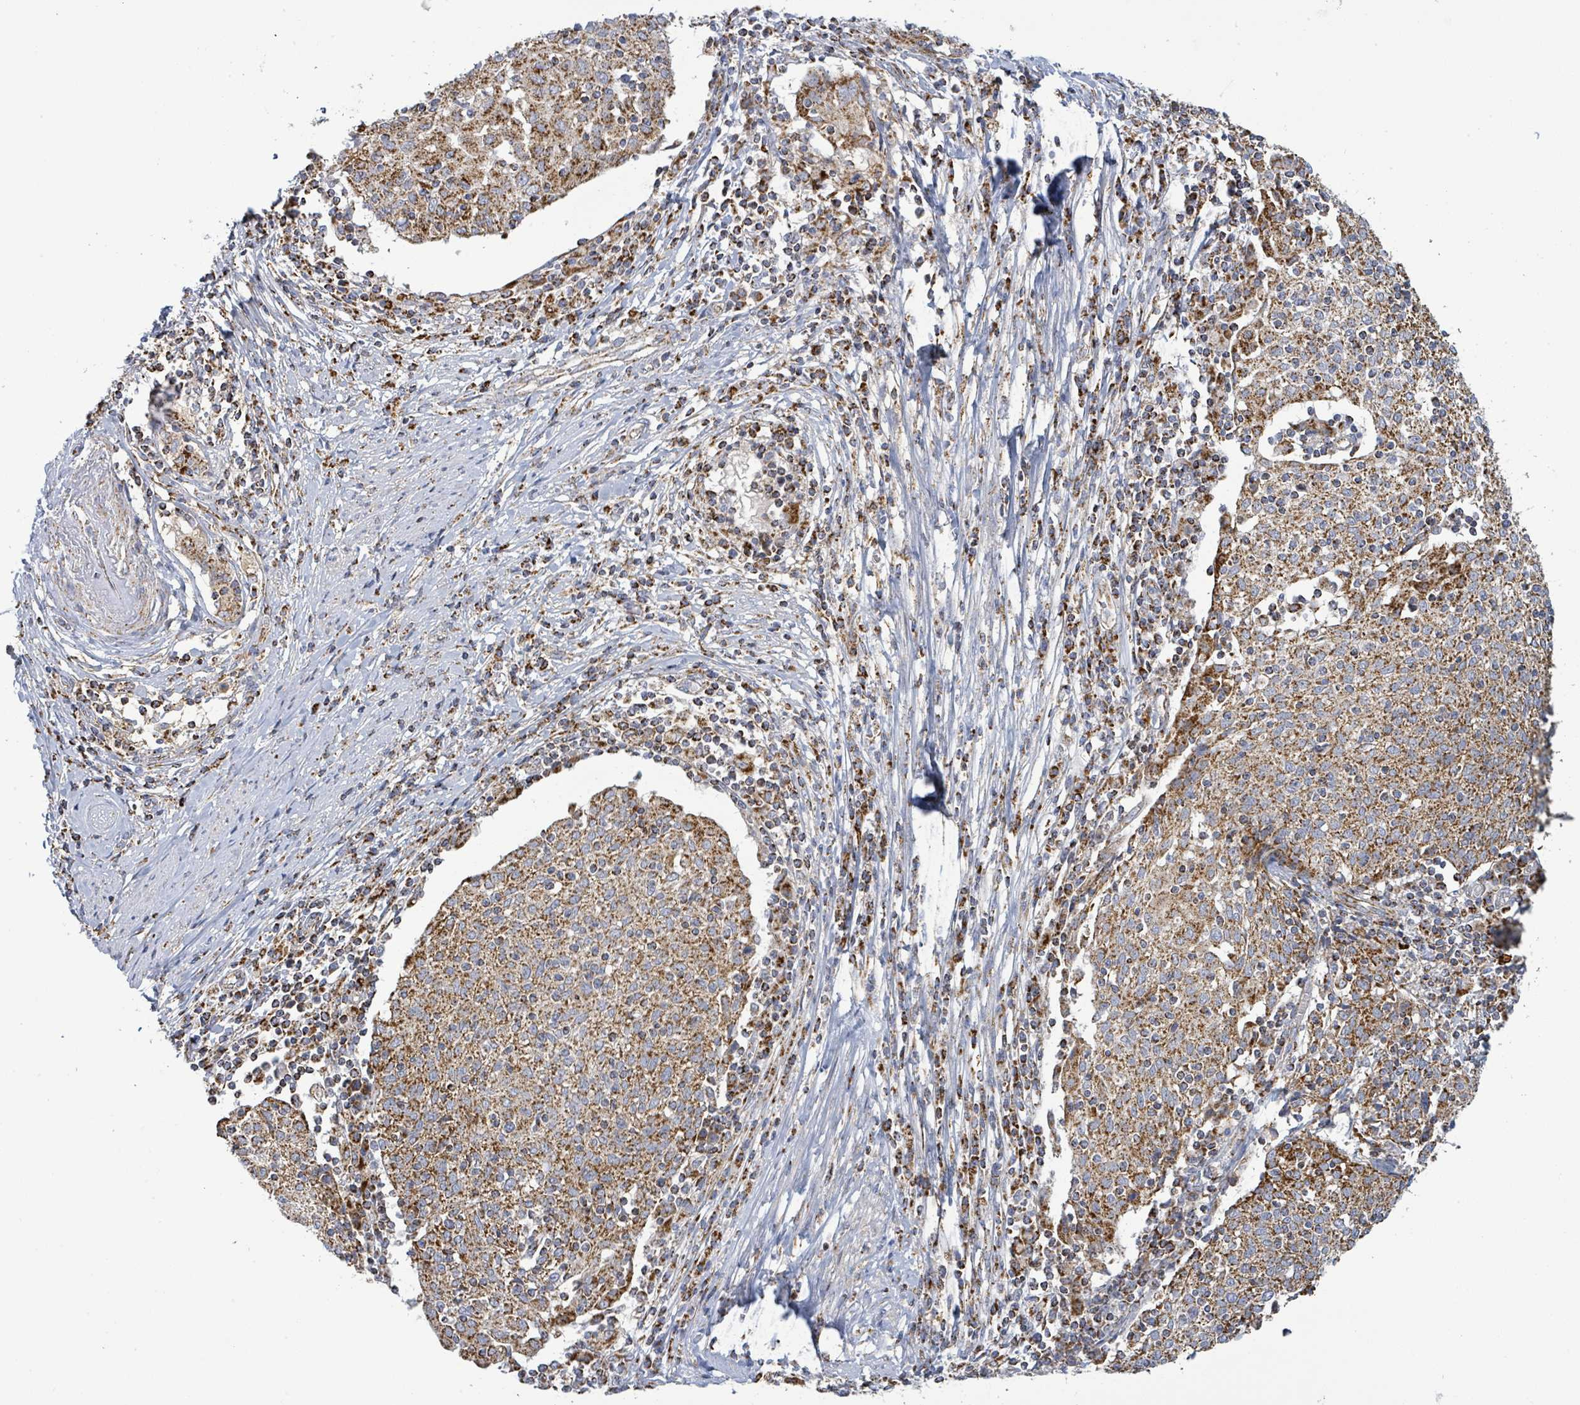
{"staining": {"intensity": "strong", "quantity": ">75%", "location": "cytoplasmic/membranous"}, "tissue": "cervical cancer", "cell_type": "Tumor cells", "image_type": "cancer", "snomed": [{"axis": "morphology", "description": "Squamous cell carcinoma, NOS"}, {"axis": "topography", "description": "Cervix"}], "caption": "Strong cytoplasmic/membranous positivity for a protein is identified in approximately >75% of tumor cells of cervical squamous cell carcinoma using immunohistochemistry (IHC).", "gene": "SUCLG2", "patient": {"sex": "female", "age": 52}}